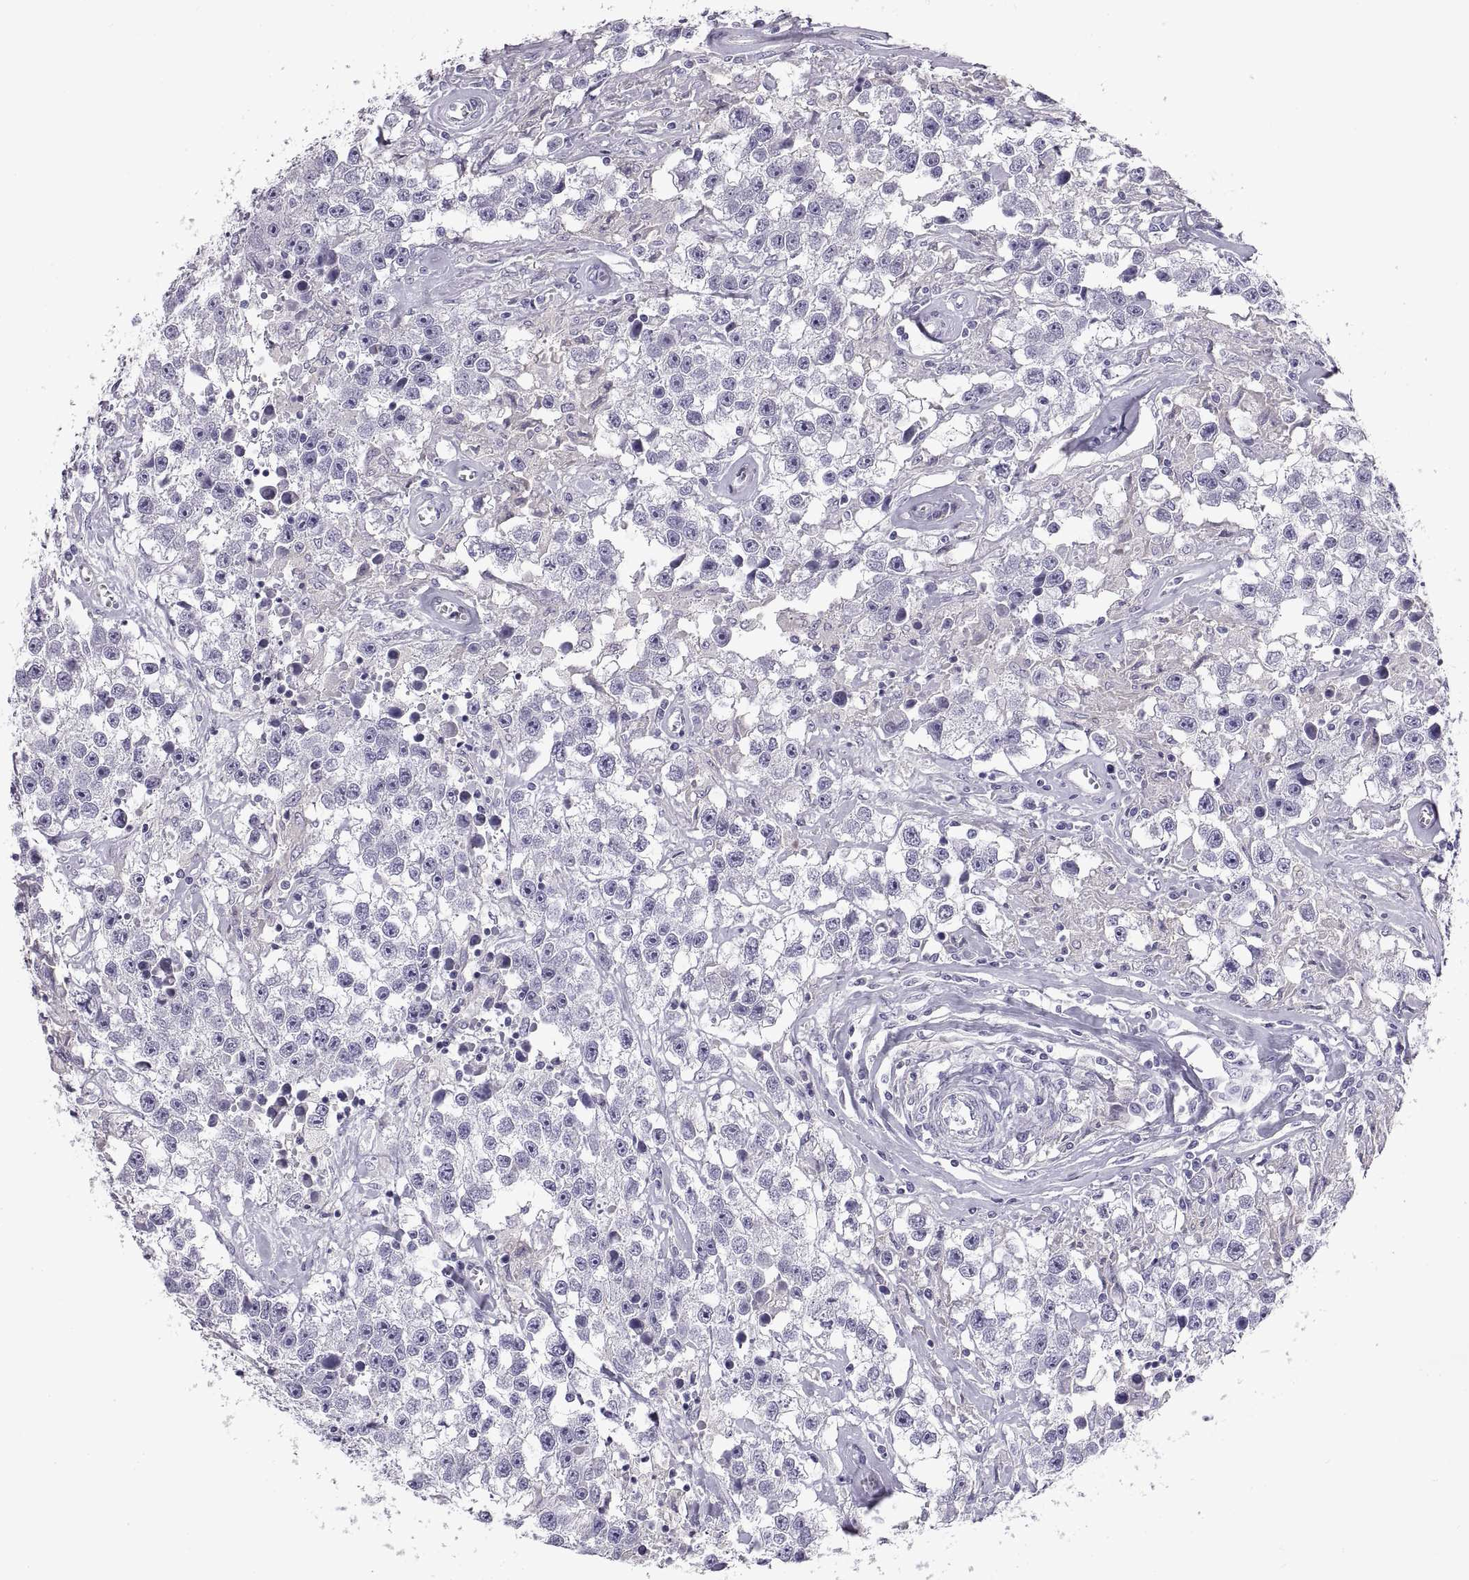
{"staining": {"intensity": "negative", "quantity": "none", "location": "none"}, "tissue": "testis cancer", "cell_type": "Tumor cells", "image_type": "cancer", "snomed": [{"axis": "morphology", "description": "Seminoma, NOS"}, {"axis": "topography", "description": "Testis"}], "caption": "There is no significant staining in tumor cells of testis seminoma.", "gene": "CRYBB3", "patient": {"sex": "male", "age": 43}}